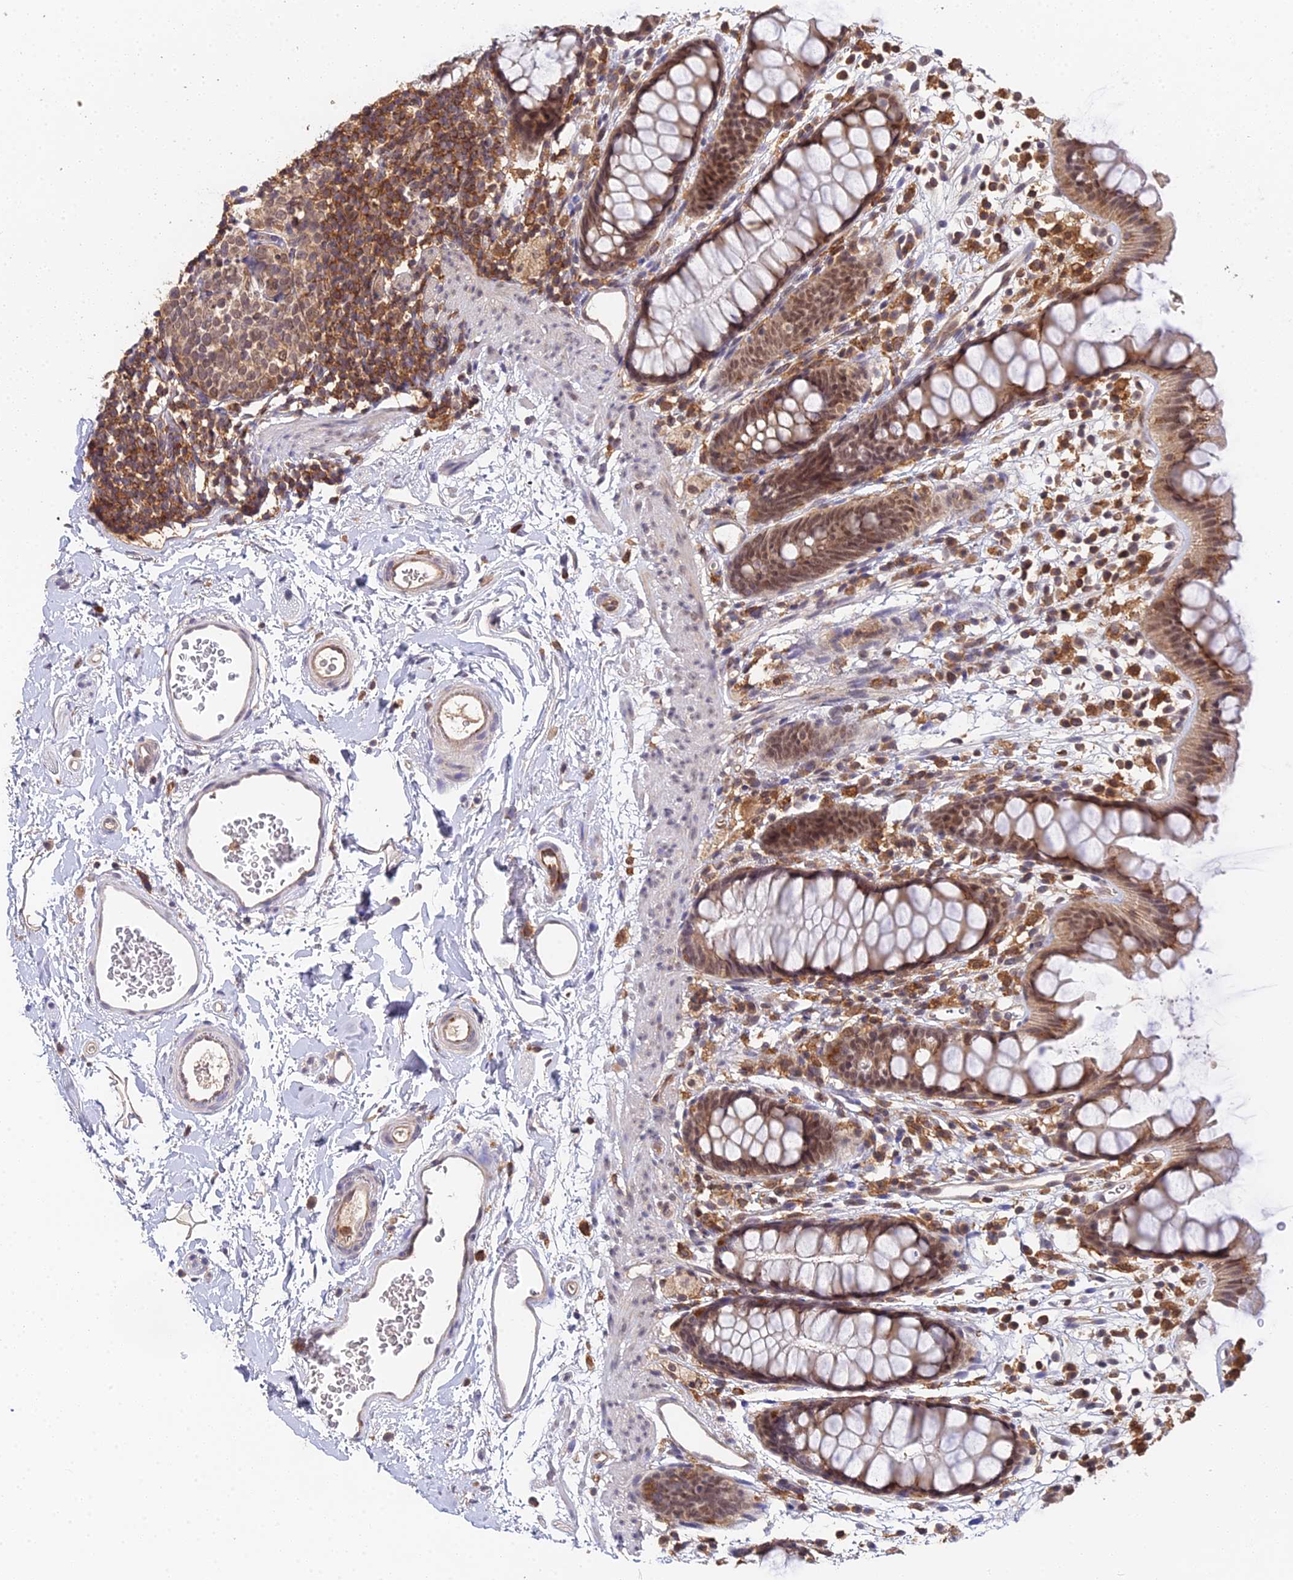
{"staining": {"intensity": "moderate", "quantity": ">75%", "location": "cytoplasmic/membranous,nuclear"}, "tissue": "rectum", "cell_type": "Glandular cells", "image_type": "normal", "snomed": [{"axis": "morphology", "description": "Normal tissue, NOS"}, {"axis": "topography", "description": "Rectum"}], "caption": "An image of rectum stained for a protein shows moderate cytoplasmic/membranous,nuclear brown staining in glandular cells.", "gene": "TPRX1", "patient": {"sex": "female", "age": 65}}